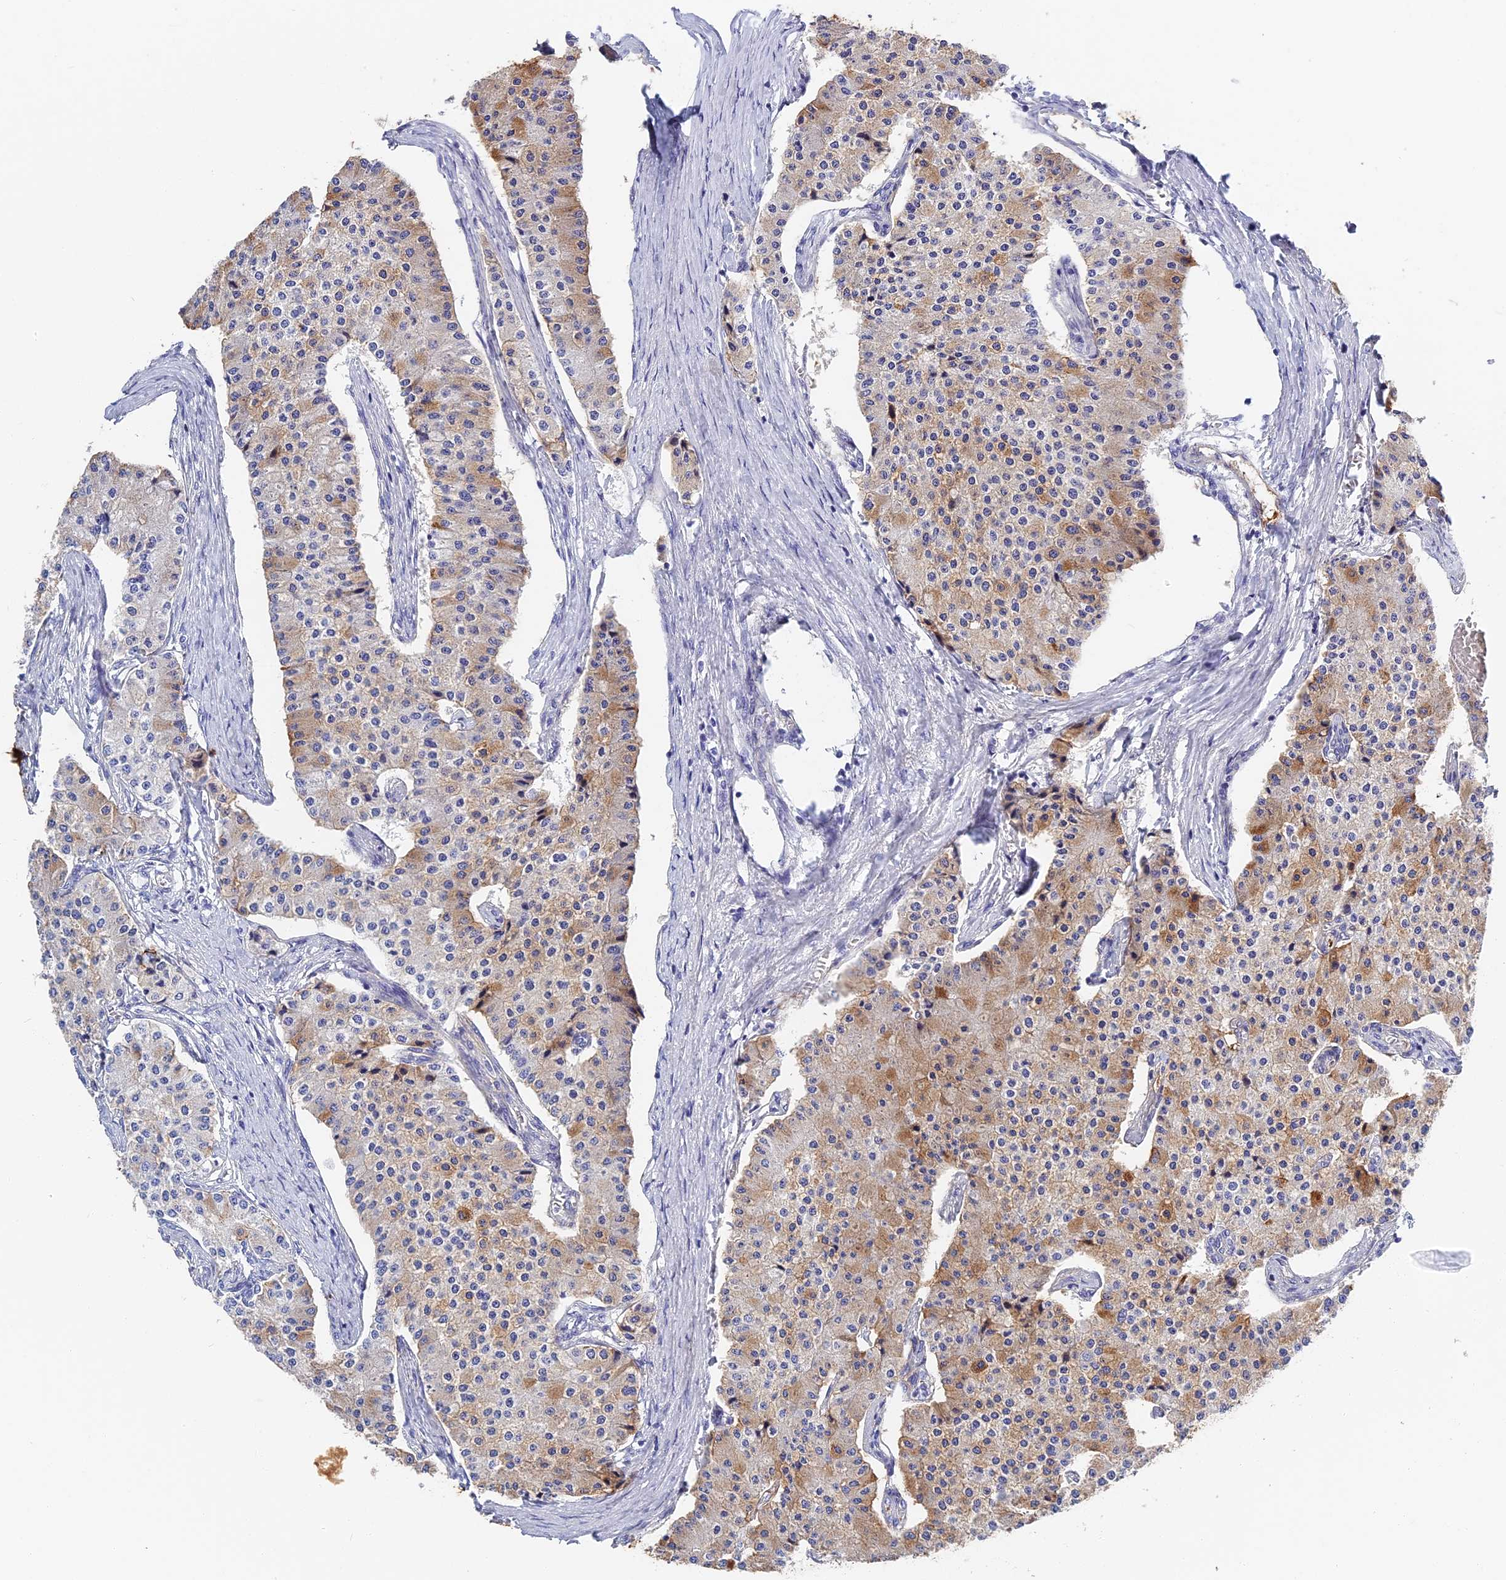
{"staining": {"intensity": "weak", "quantity": "25%-75%", "location": "cytoplasmic/membranous"}, "tissue": "carcinoid", "cell_type": "Tumor cells", "image_type": "cancer", "snomed": [{"axis": "morphology", "description": "Carcinoid, malignant, NOS"}, {"axis": "topography", "description": "Colon"}], "caption": "Protein staining of malignant carcinoid tissue shows weak cytoplasmic/membranous staining in about 25%-75% of tumor cells.", "gene": "ITIH1", "patient": {"sex": "female", "age": 52}}